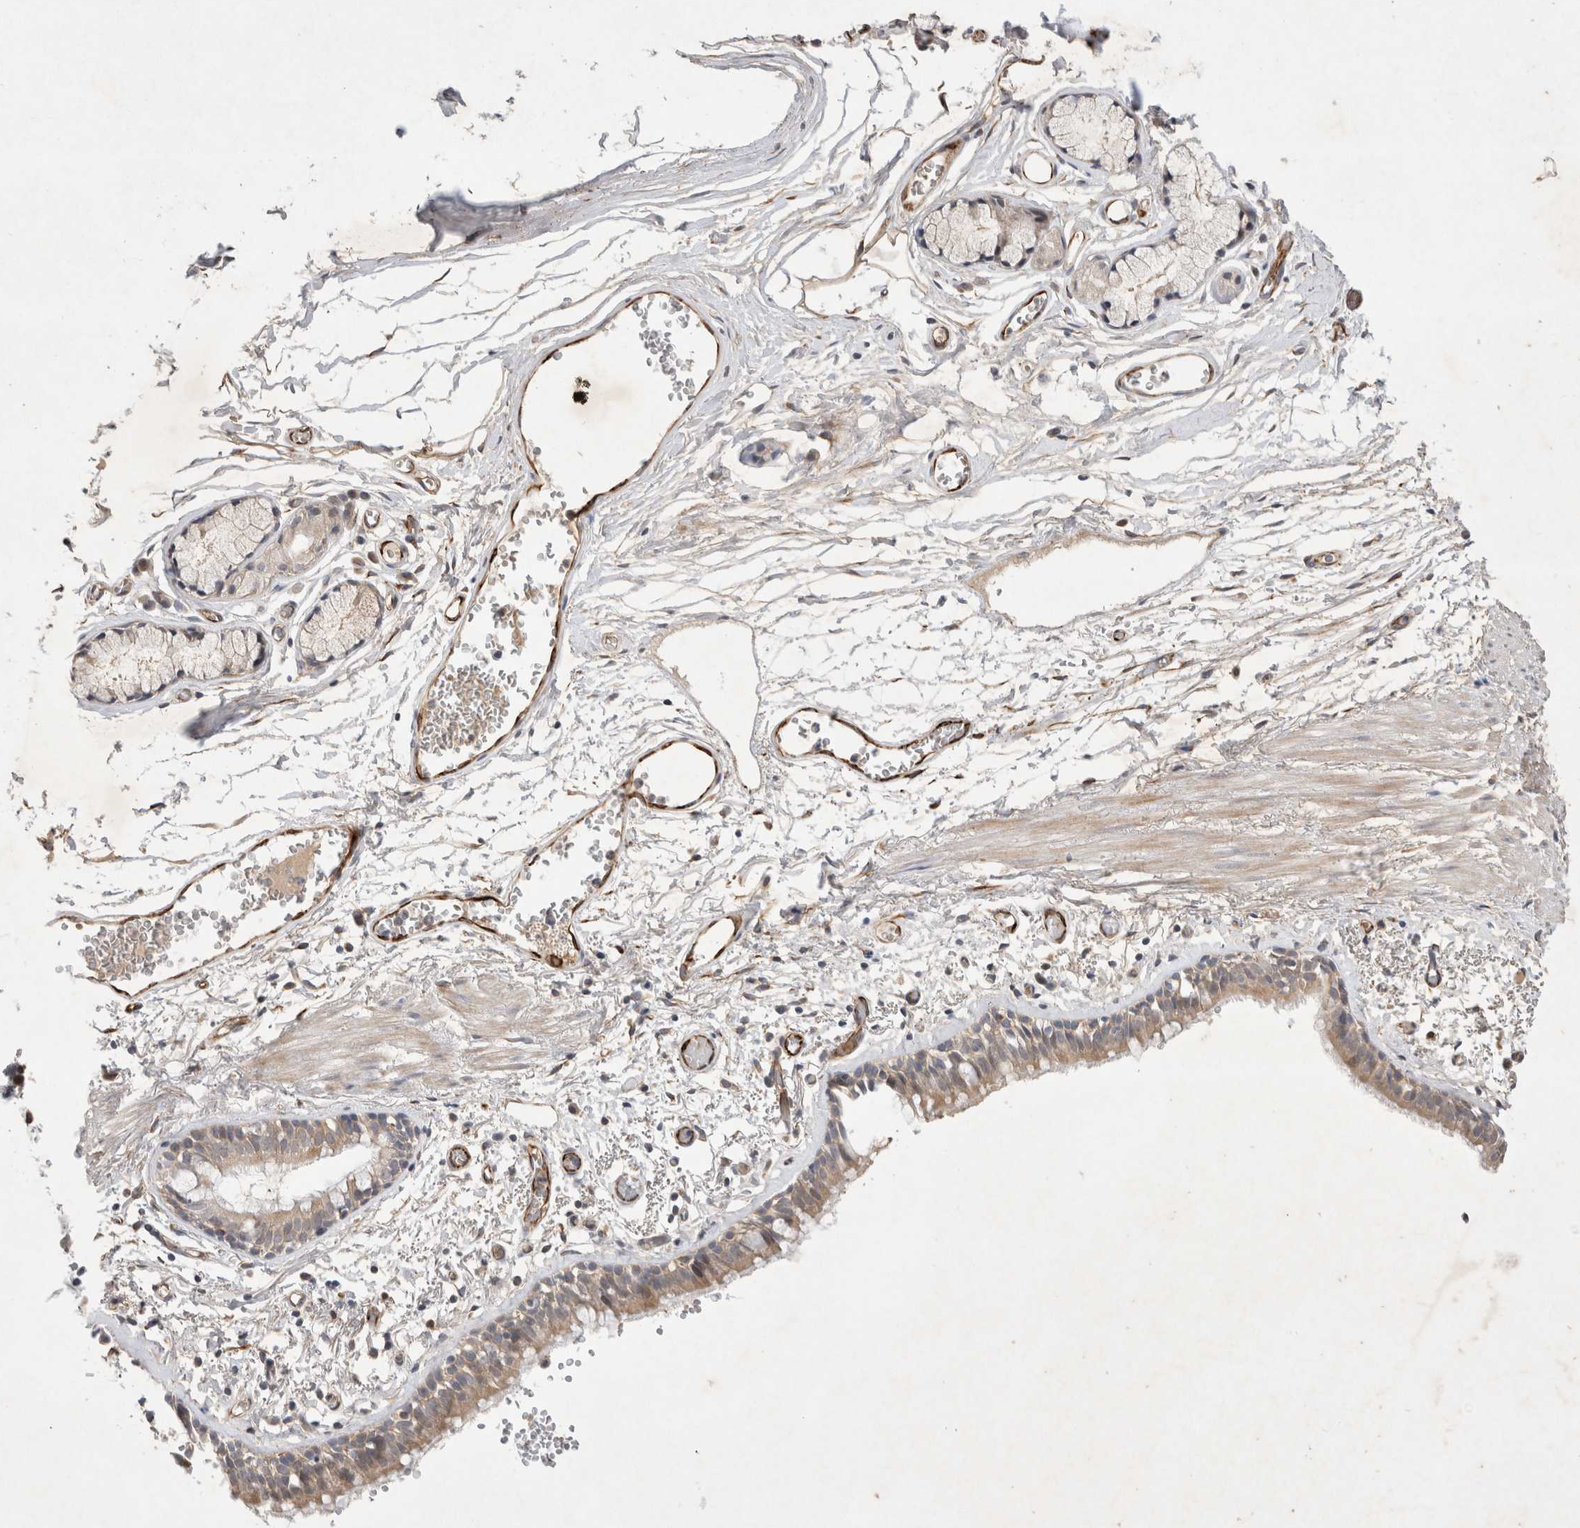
{"staining": {"intensity": "moderate", "quantity": "<25%", "location": "cytoplasmic/membranous"}, "tissue": "bronchus", "cell_type": "Respiratory epithelial cells", "image_type": "normal", "snomed": [{"axis": "morphology", "description": "Normal tissue, NOS"}, {"axis": "topography", "description": "Bronchus"}, {"axis": "topography", "description": "Lung"}], "caption": "This image exhibits immunohistochemistry staining of unremarkable human bronchus, with low moderate cytoplasmic/membranous positivity in about <25% of respiratory epithelial cells.", "gene": "NMU", "patient": {"sex": "male", "age": 56}}